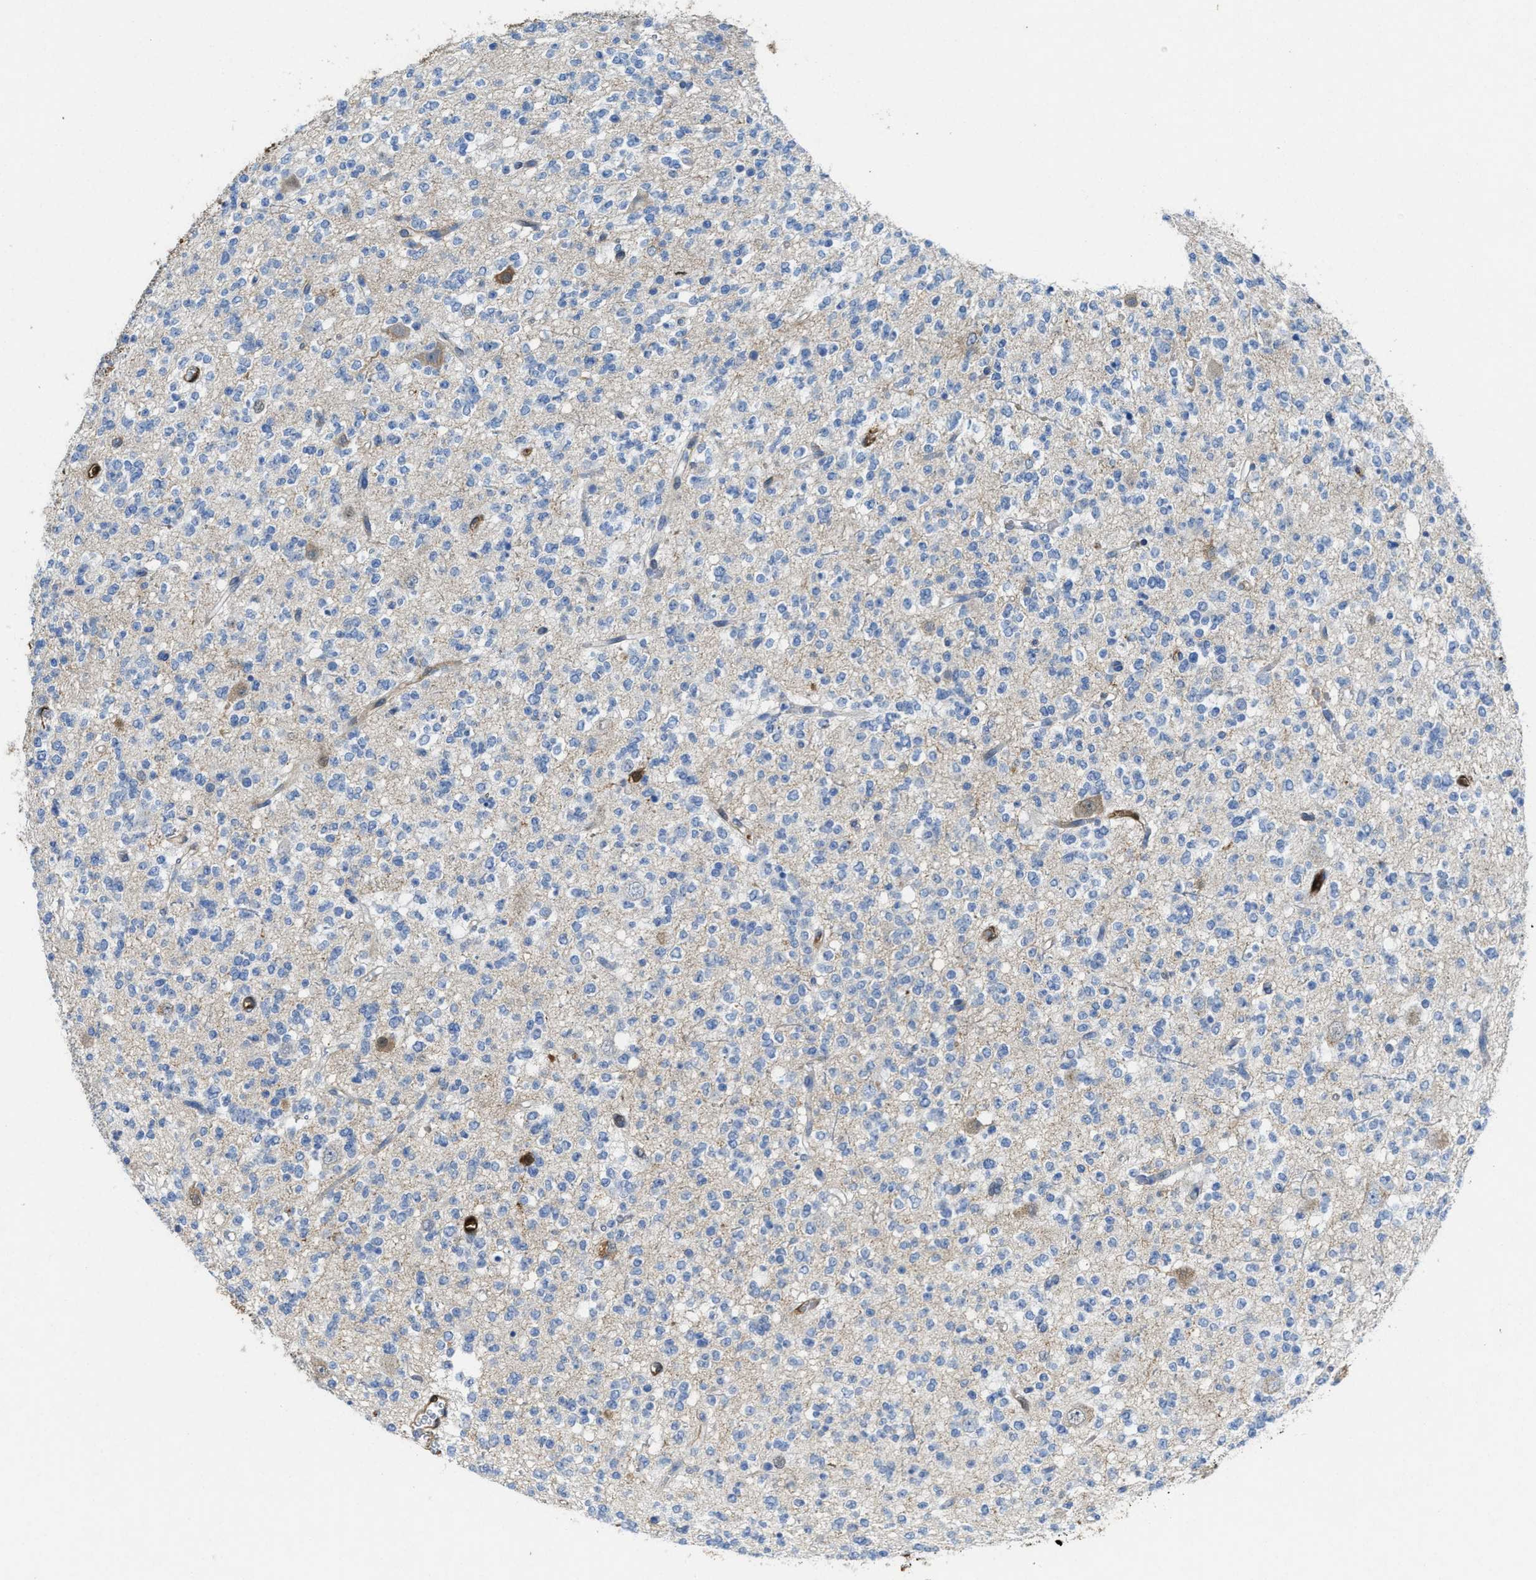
{"staining": {"intensity": "negative", "quantity": "none", "location": "none"}, "tissue": "glioma", "cell_type": "Tumor cells", "image_type": "cancer", "snomed": [{"axis": "morphology", "description": "Glioma, malignant, Low grade"}, {"axis": "topography", "description": "Brain"}], "caption": "A micrograph of human glioma is negative for staining in tumor cells.", "gene": "ASS1", "patient": {"sex": "male", "age": 38}}